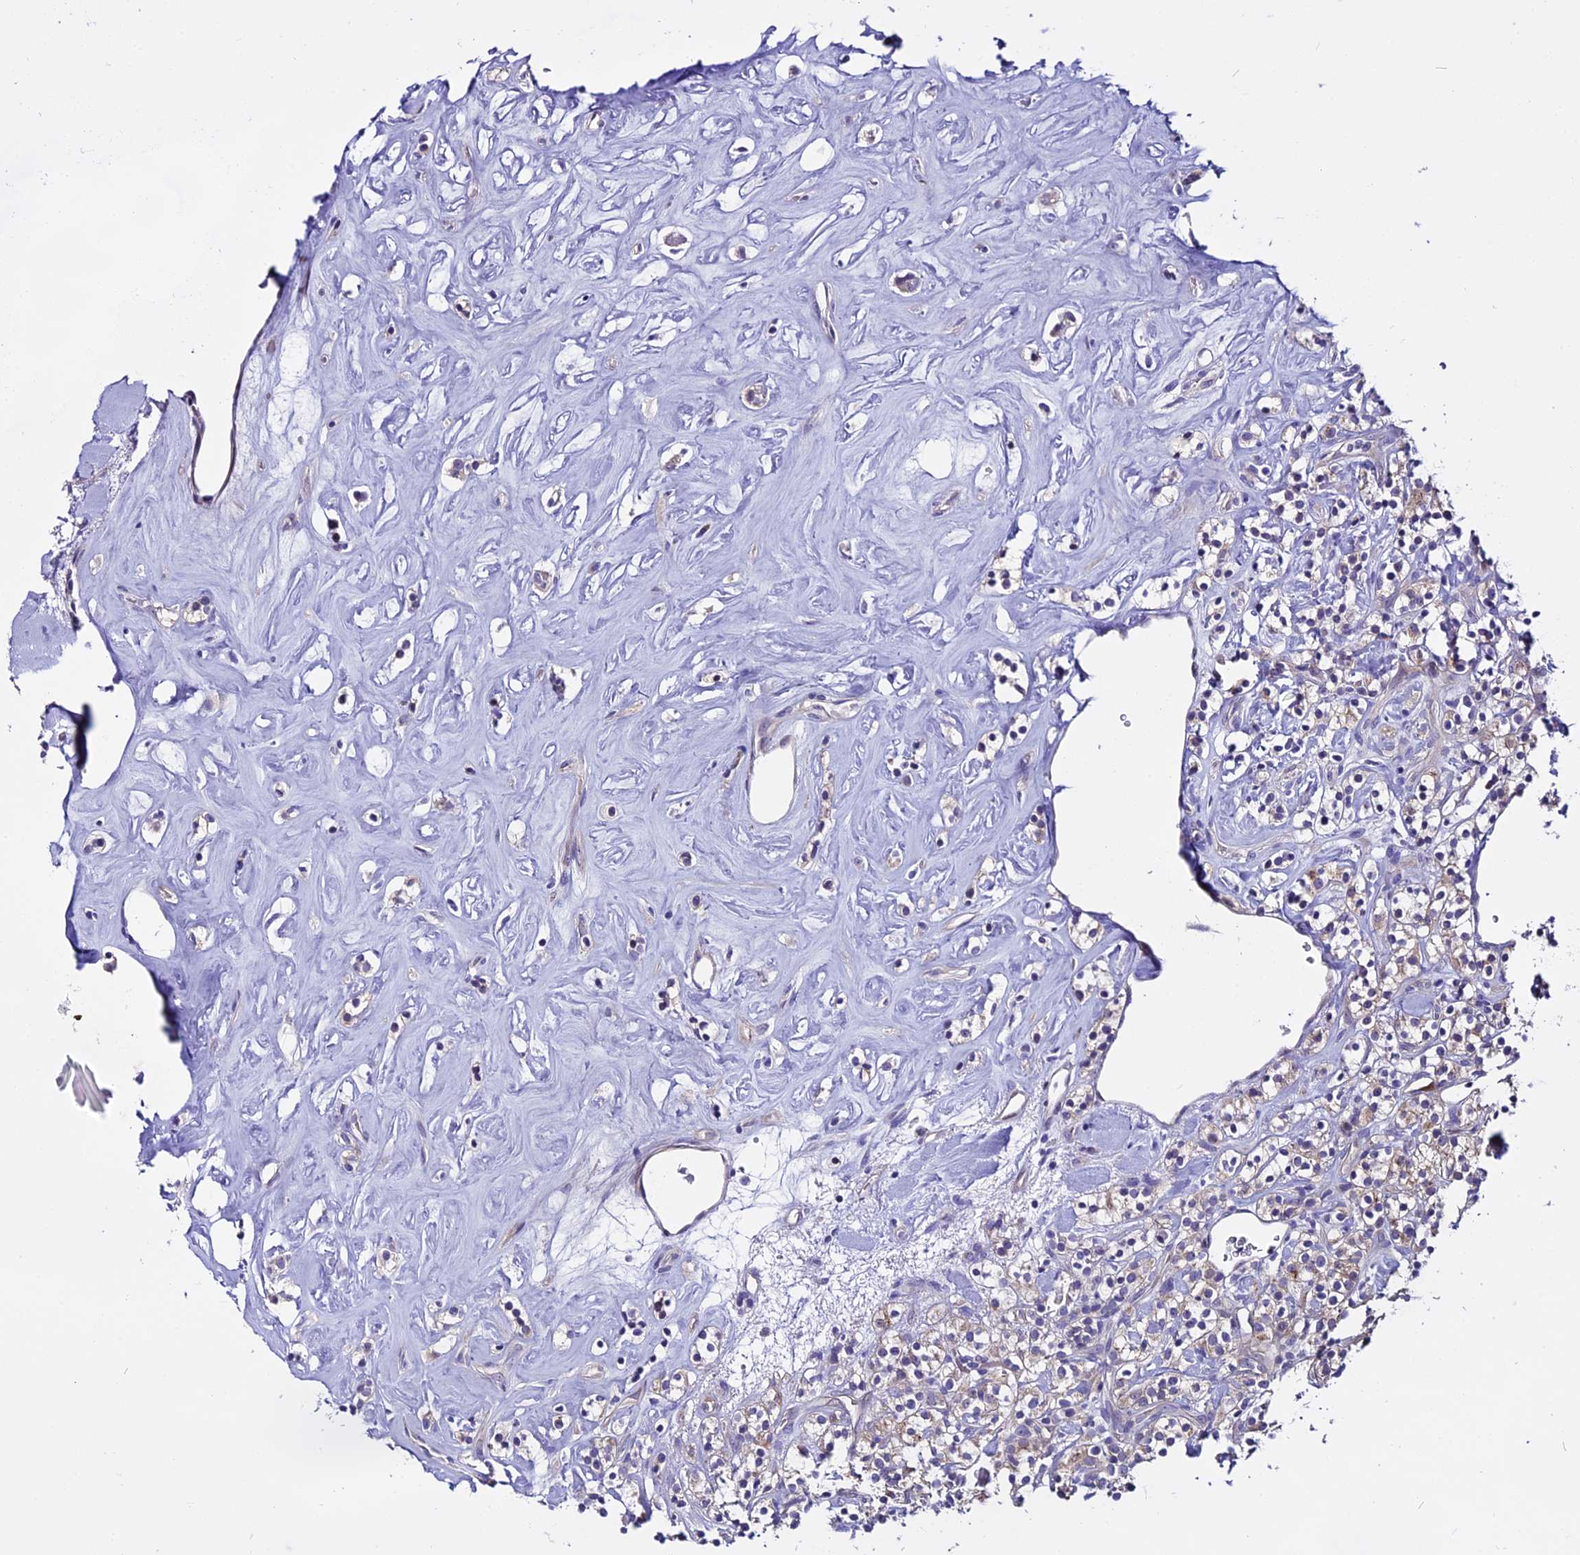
{"staining": {"intensity": "weak", "quantity": "25%-75%", "location": "cytoplasmic/membranous"}, "tissue": "renal cancer", "cell_type": "Tumor cells", "image_type": "cancer", "snomed": [{"axis": "morphology", "description": "Adenocarcinoma, NOS"}, {"axis": "topography", "description": "Kidney"}], "caption": "Immunohistochemical staining of renal cancer exhibits low levels of weak cytoplasmic/membranous protein staining in approximately 25%-75% of tumor cells.", "gene": "C9orf40", "patient": {"sex": "male", "age": 77}}